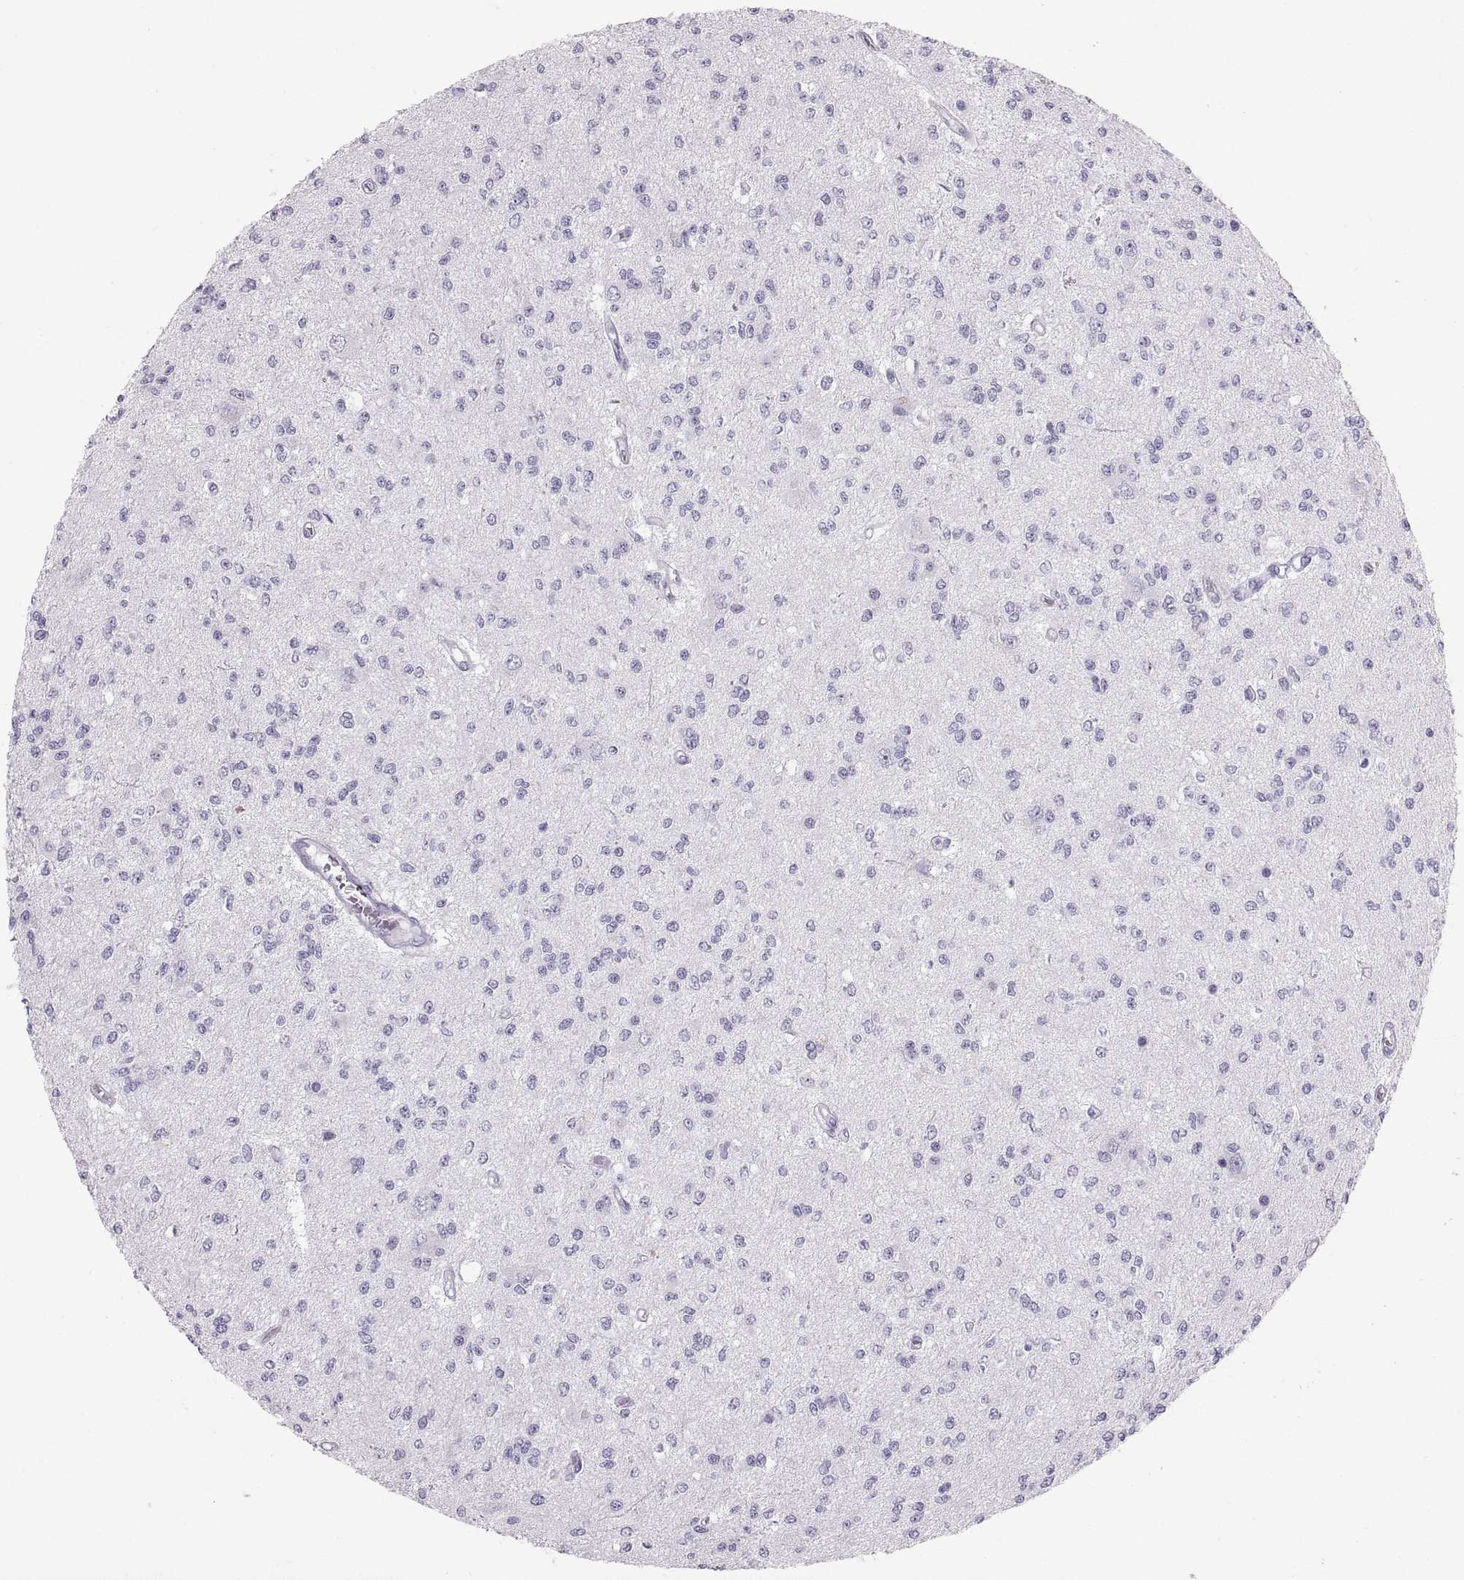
{"staining": {"intensity": "negative", "quantity": "none", "location": "none"}, "tissue": "glioma", "cell_type": "Tumor cells", "image_type": "cancer", "snomed": [{"axis": "morphology", "description": "Glioma, malignant, Low grade"}, {"axis": "topography", "description": "Brain"}], "caption": "High power microscopy histopathology image of an IHC photomicrograph of malignant low-grade glioma, revealing no significant staining in tumor cells. The staining is performed using DAB (3,3'-diaminobenzidine) brown chromogen with nuclei counter-stained in using hematoxylin.", "gene": "SLC22A6", "patient": {"sex": "male", "age": 67}}